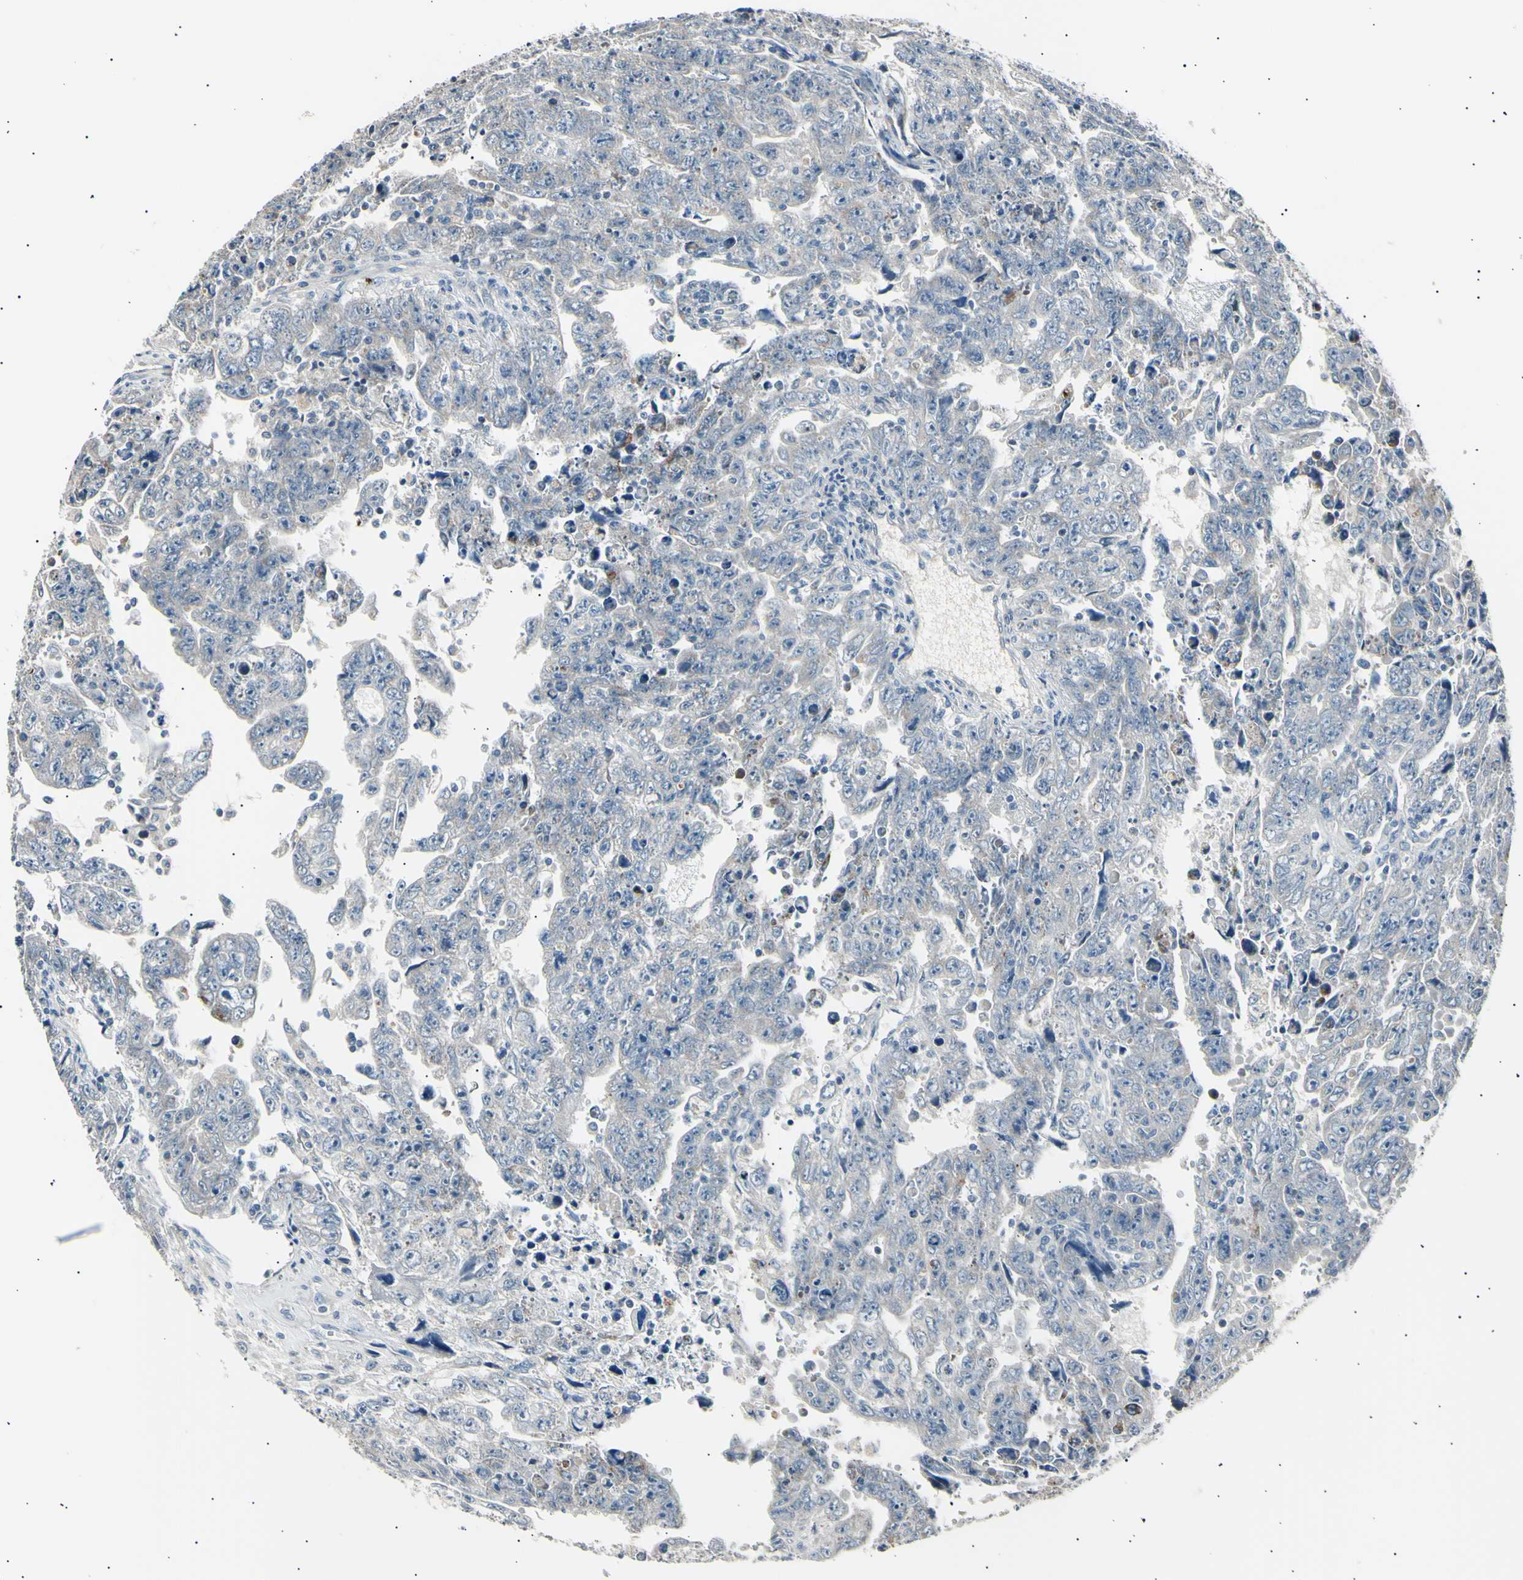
{"staining": {"intensity": "weak", "quantity": ">75%", "location": "cytoplasmic/membranous"}, "tissue": "testis cancer", "cell_type": "Tumor cells", "image_type": "cancer", "snomed": [{"axis": "morphology", "description": "Carcinoma, Embryonal, NOS"}, {"axis": "topography", "description": "Testis"}], "caption": "Testis embryonal carcinoma stained for a protein (brown) displays weak cytoplasmic/membranous positive expression in about >75% of tumor cells.", "gene": "ITGA6", "patient": {"sex": "male", "age": 28}}